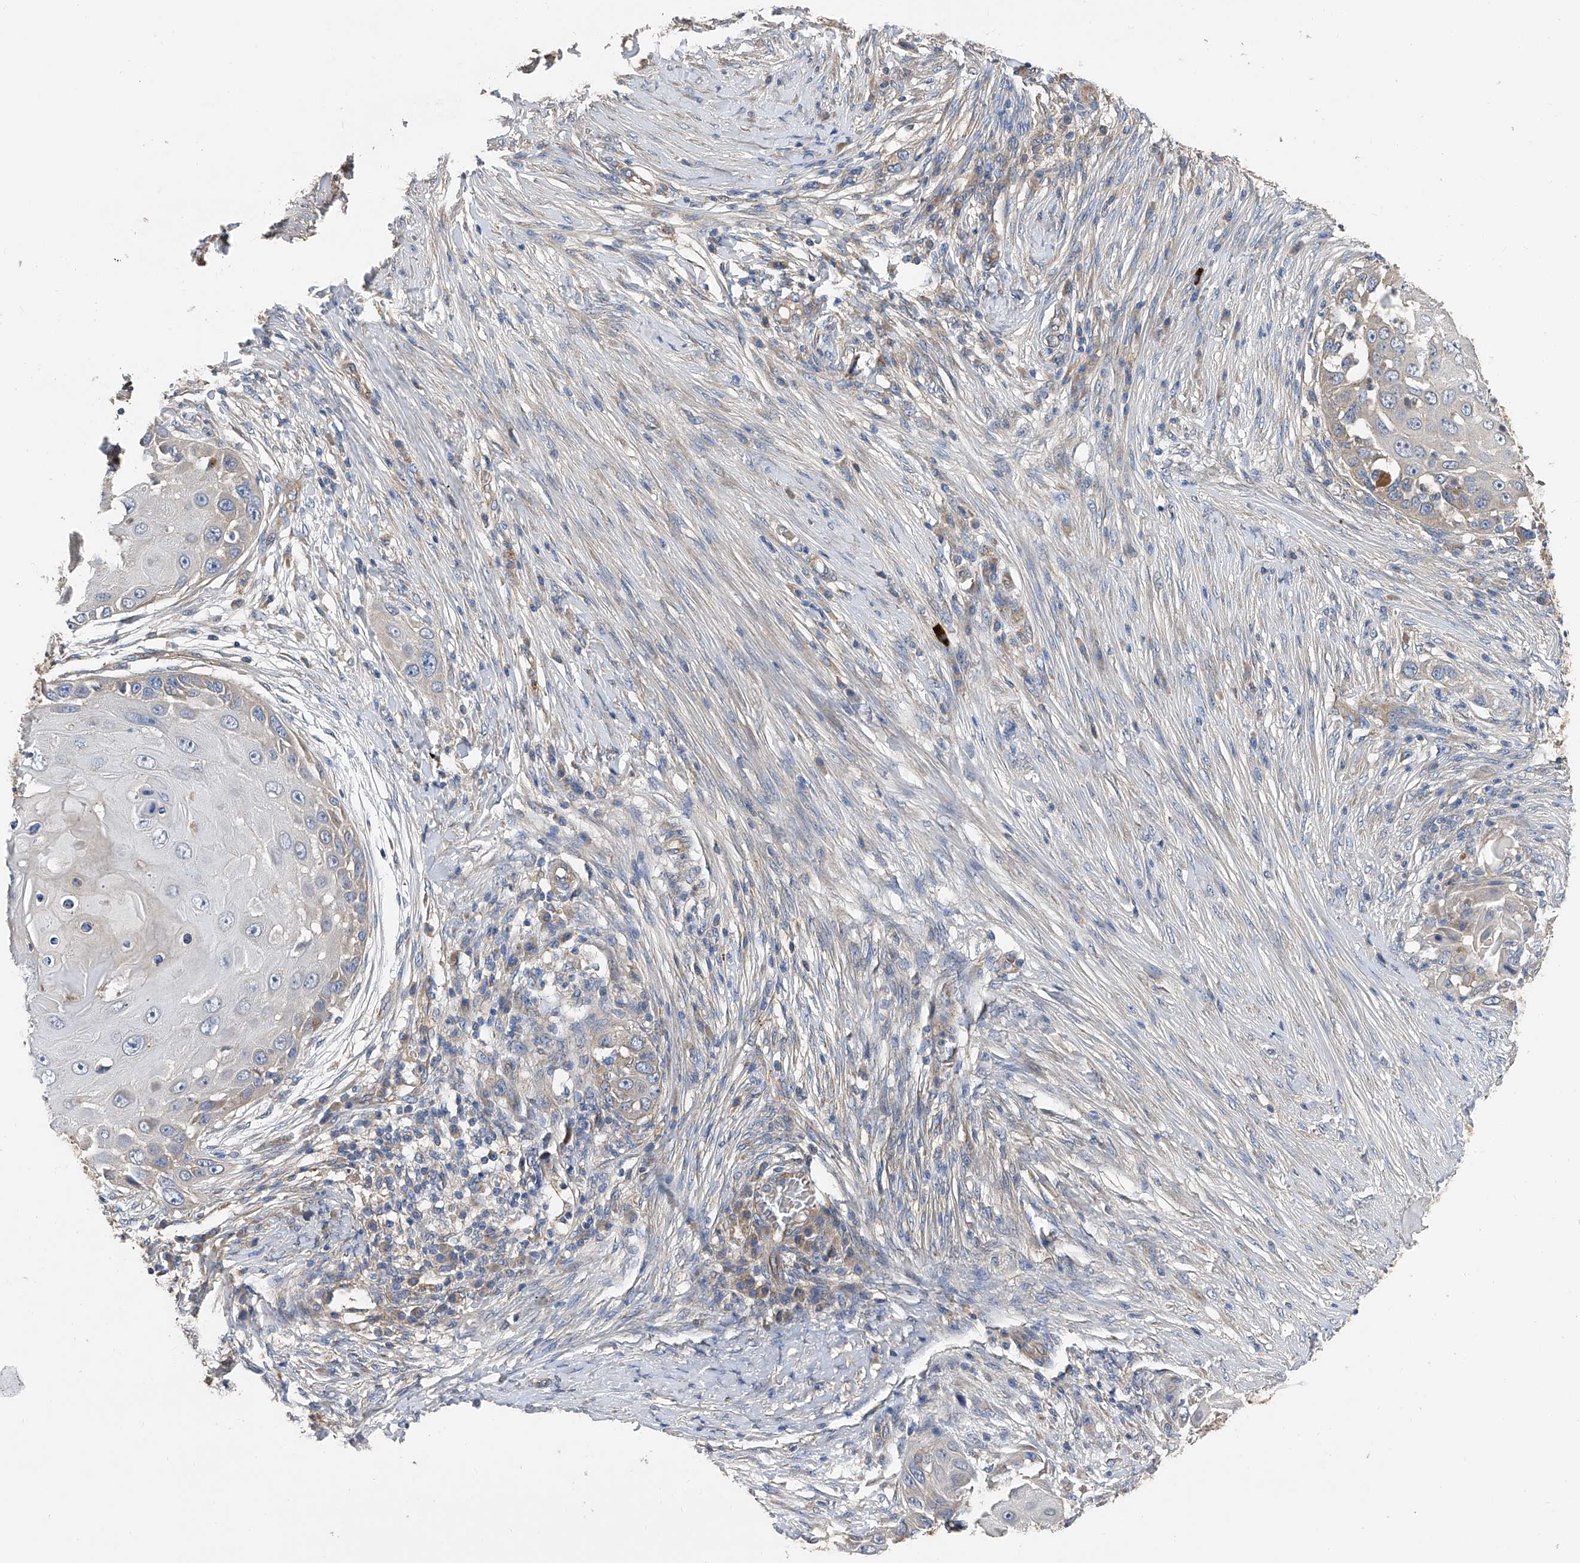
{"staining": {"intensity": "moderate", "quantity": "<25%", "location": "cytoplasmic/membranous"}, "tissue": "skin cancer", "cell_type": "Tumor cells", "image_type": "cancer", "snomed": [{"axis": "morphology", "description": "Squamous cell carcinoma, NOS"}, {"axis": "topography", "description": "Skin"}], "caption": "Immunohistochemical staining of squamous cell carcinoma (skin) exhibits low levels of moderate cytoplasmic/membranous positivity in about <25% of tumor cells. (DAB (3,3'-diaminobenzidine) = brown stain, brightfield microscopy at high magnification).", "gene": "PTK2", "patient": {"sex": "female", "age": 44}}